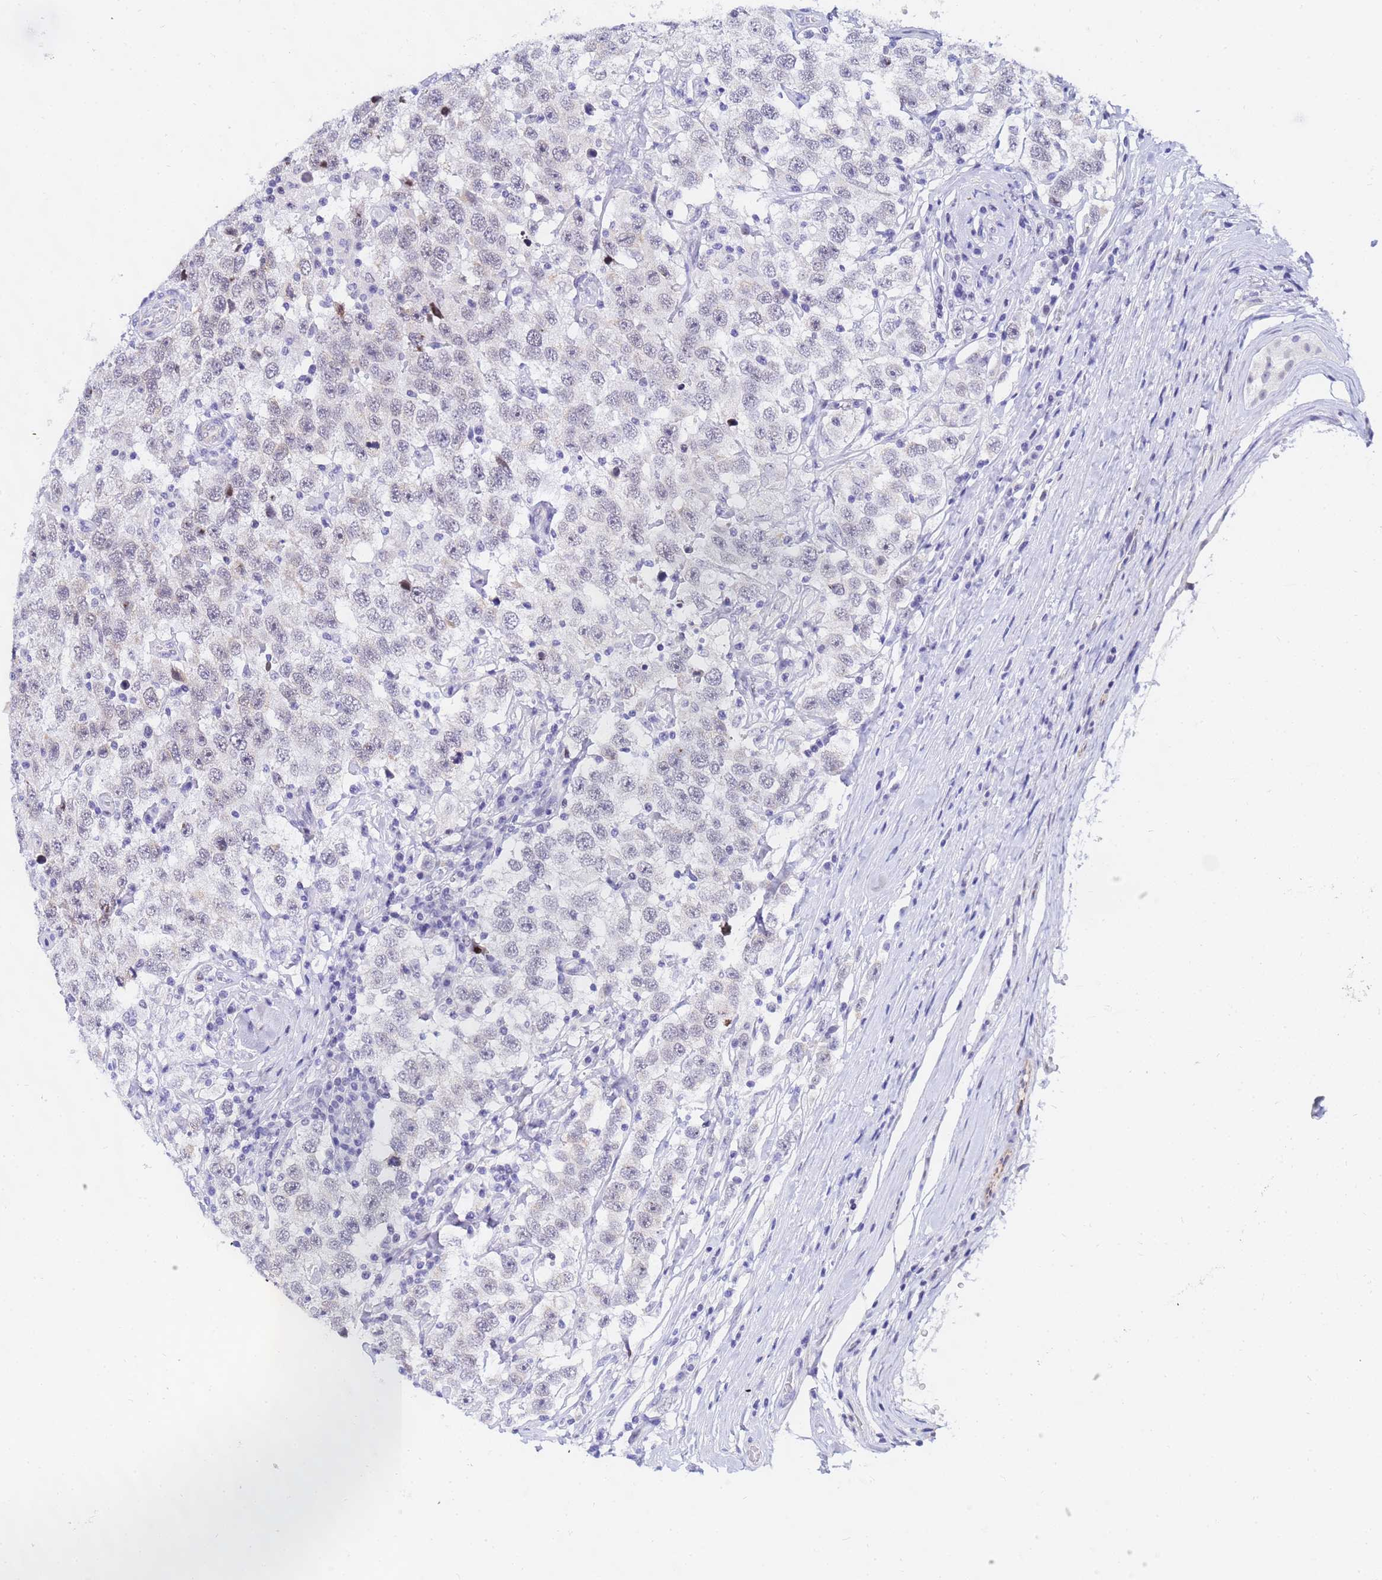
{"staining": {"intensity": "negative", "quantity": "none", "location": "none"}, "tissue": "testis cancer", "cell_type": "Tumor cells", "image_type": "cancer", "snomed": [{"axis": "morphology", "description": "Seminoma, NOS"}, {"axis": "topography", "description": "Testis"}], "caption": "This is an immunohistochemistry photomicrograph of human testis cancer. There is no expression in tumor cells.", "gene": "CKMT1A", "patient": {"sex": "male", "age": 41}}